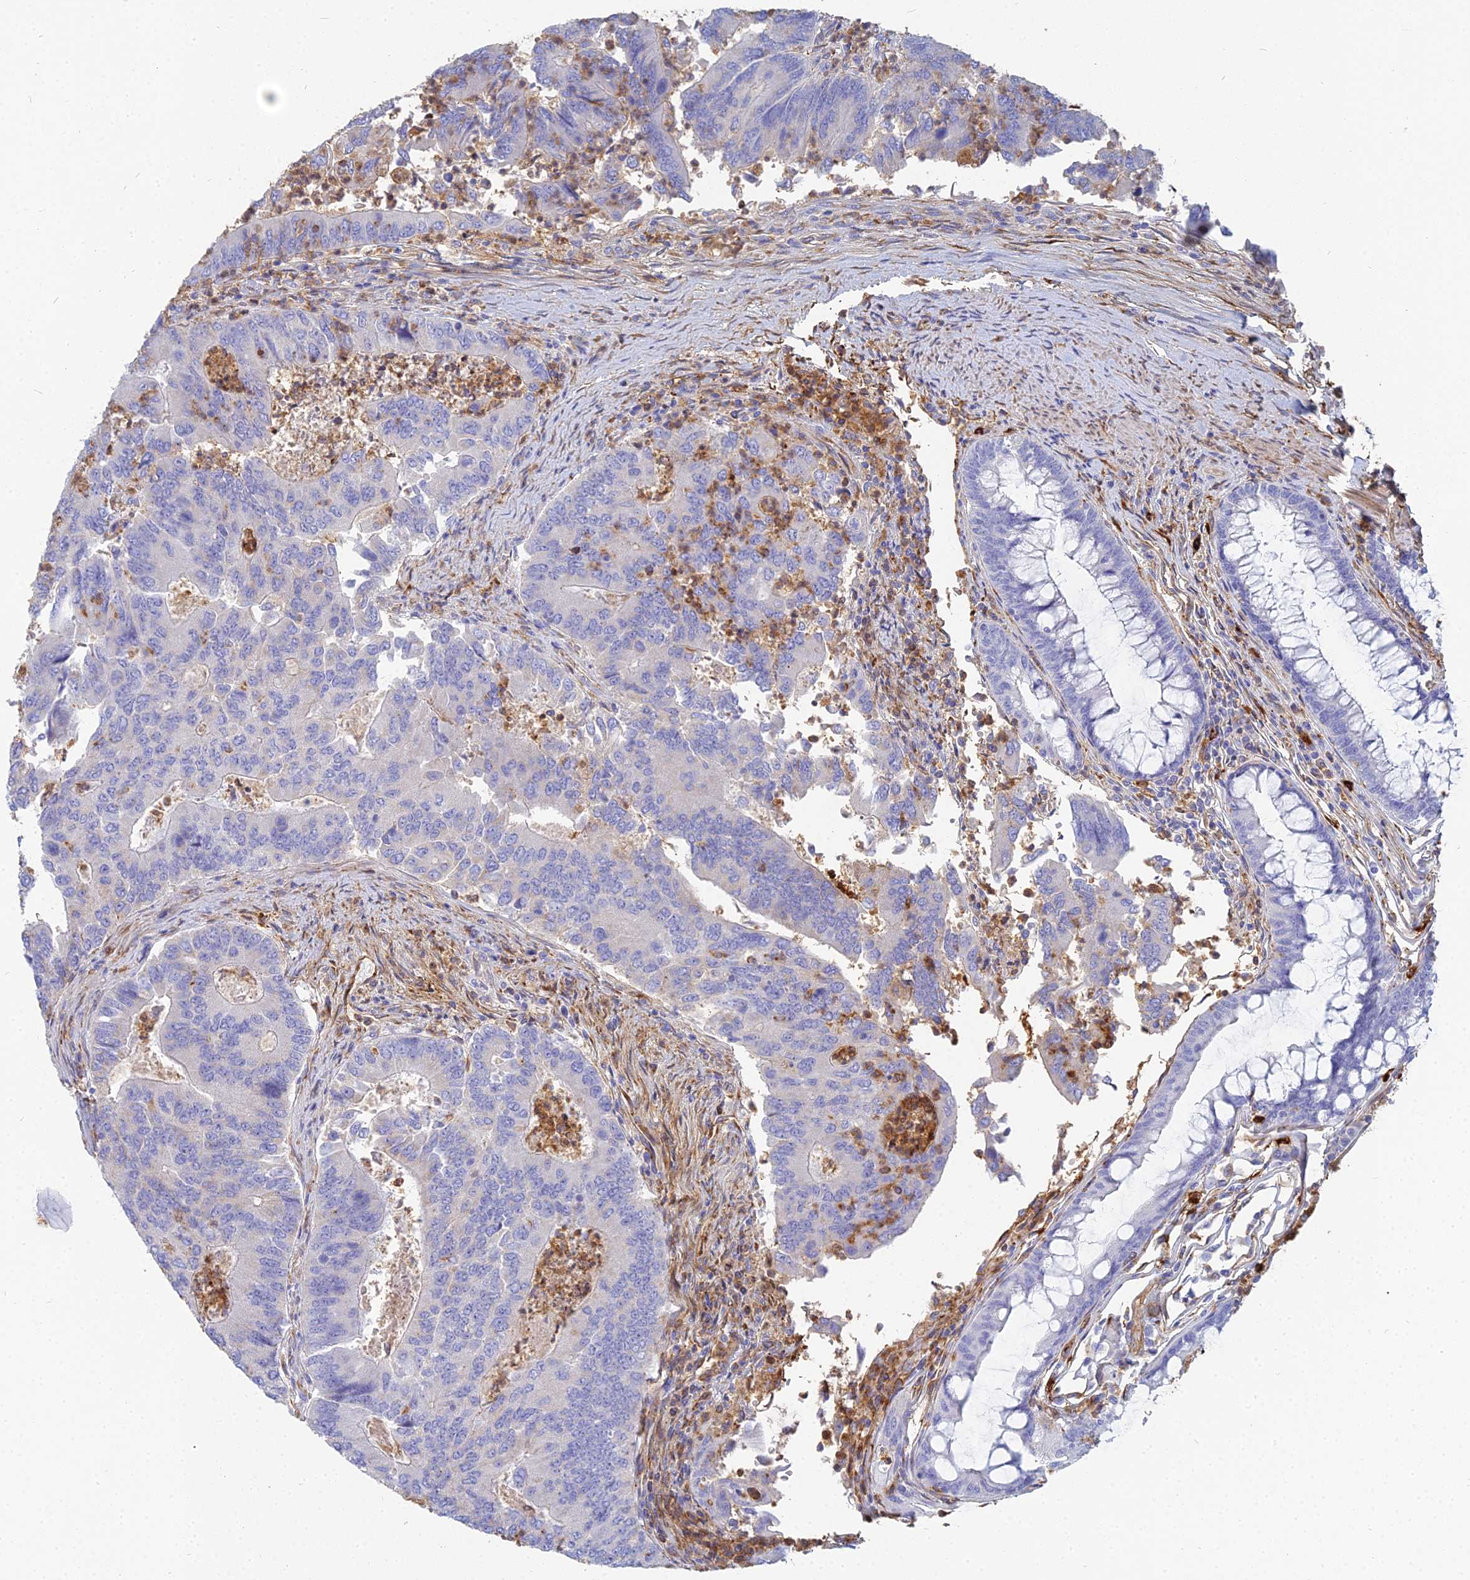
{"staining": {"intensity": "negative", "quantity": "none", "location": "none"}, "tissue": "colorectal cancer", "cell_type": "Tumor cells", "image_type": "cancer", "snomed": [{"axis": "morphology", "description": "Adenocarcinoma, NOS"}, {"axis": "topography", "description": "Colon"}], "caption": "This is an IHC image of human adenocarcinoma (colorectal). There is no staining in tumor cells.", "gene": "VAT1", "patient": {"sex": "female", "age": 67}}